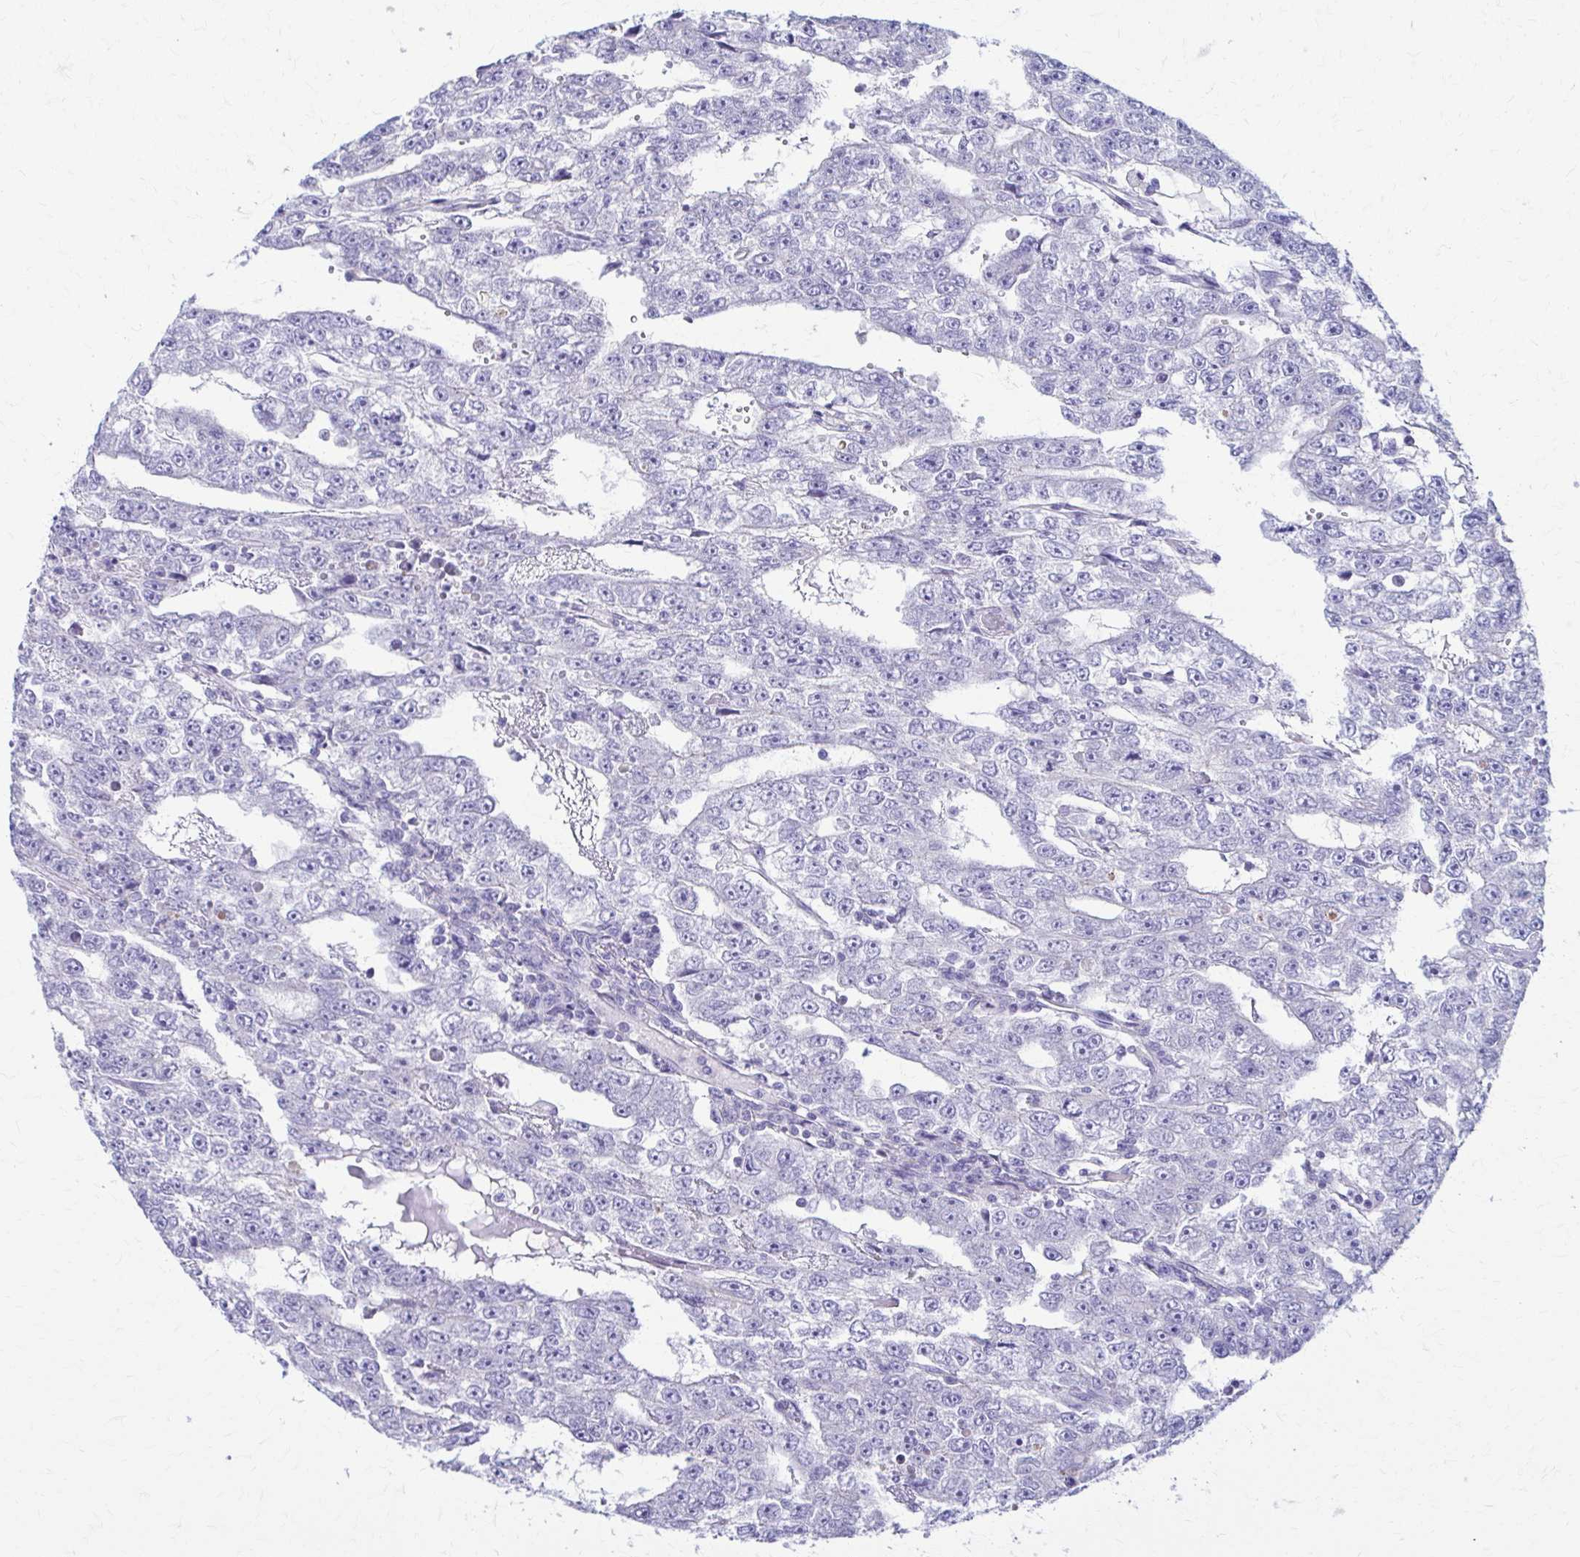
{"staining": {"intensity": "negative", "quantity": "none", "location": "none"}, "tissue": "testis cancer", "cell_type": "Tumor cells", "image_type": "cancer", "snomed": [{"axis": "morphology", "description": "Carcinoma, Embryonal, NOS"}, {"axis": "topography", "description": "Testis"}], "caption": "Image shows no significant protein expression in tumor cells of embryonal carcinoma (testis).", "gene": "DSP", "patient": {"sex": "male", "age": 20}}